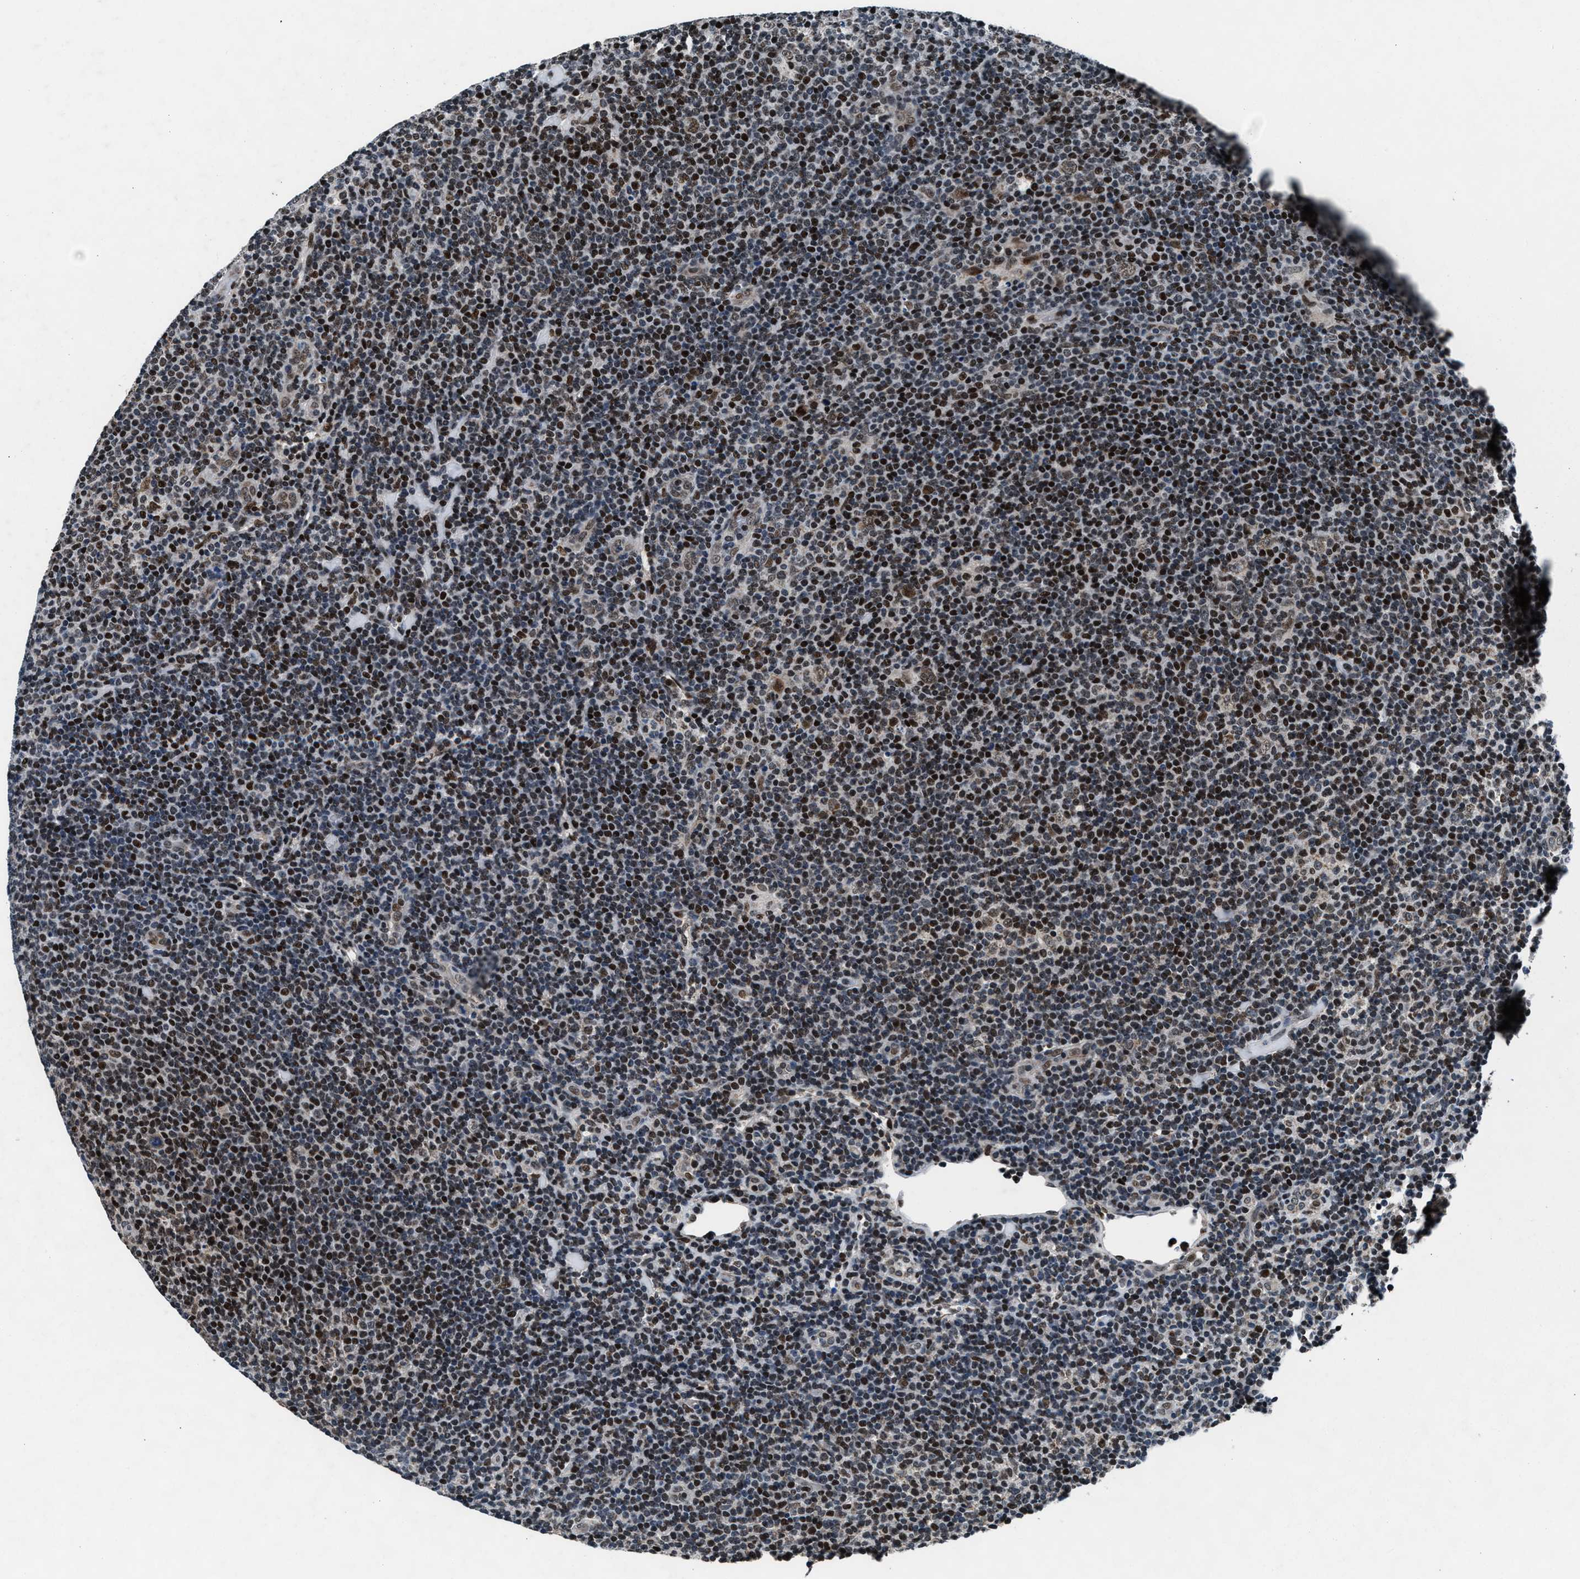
{"staining": {"intensity": "weak", "quantity": ">75%", "location": "cytoplasmic/membranous"}, "tissue": "lymphoma", "cell_type": "Tumor cells", "image_type": "cancer", "snomed": [{"axis": "morphology", "description": "Hodgkin's disease, NOS"}, {"axis": "topography", "description": "Lymph node"}], "caption": "Weak cytoplasmic/membranous protein positivity is appreciated in about >75% of tumor cells in Hodgkin's disease. (DAB IHC, brown staining for protein, blue staining for nuclei).", "gene": "PRRC2B", "patient": {"sex": "female", "age": 57}}